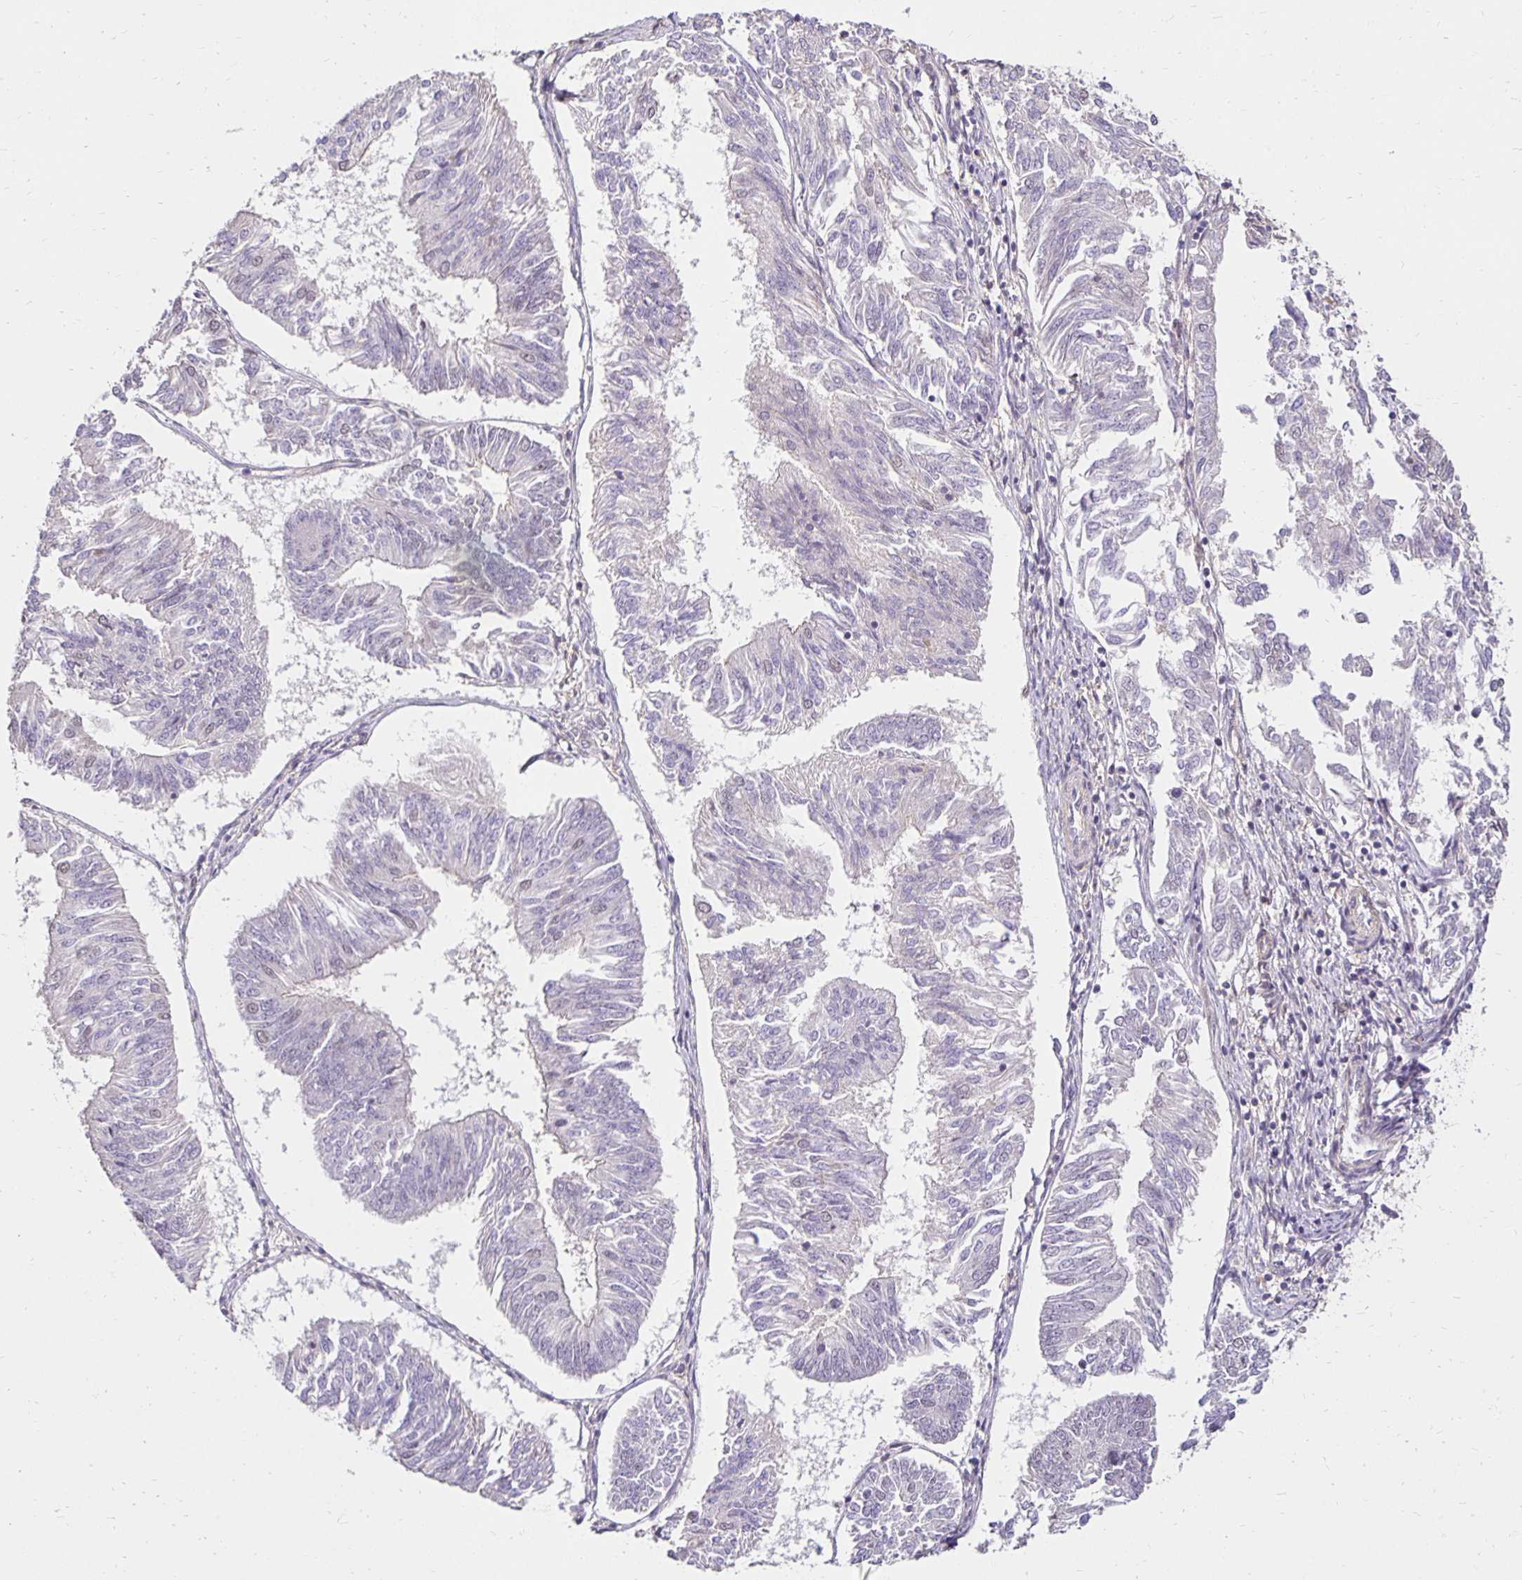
{"staining": {"intensity": "negative", "quantity": "none", "location": "none"}, "tissue": "endometrial cancer", "cell_type": "Tumor cells", "image_type": "cancer", "snomed": [{"axis": "morphology", "description": "Adenocarcinoma, NOS"}, {"axis": "topography", "description": "Endometrium"}], "caption": "Immunohistochemical staining of adenocarcinoma (endometrial) shows no significant expression in tumor cells. (DAB immunohistochemistry with hematoxylin counter stain).", "gene": "PNPLA3", "patient": {"sex": "female", "age": 58}}